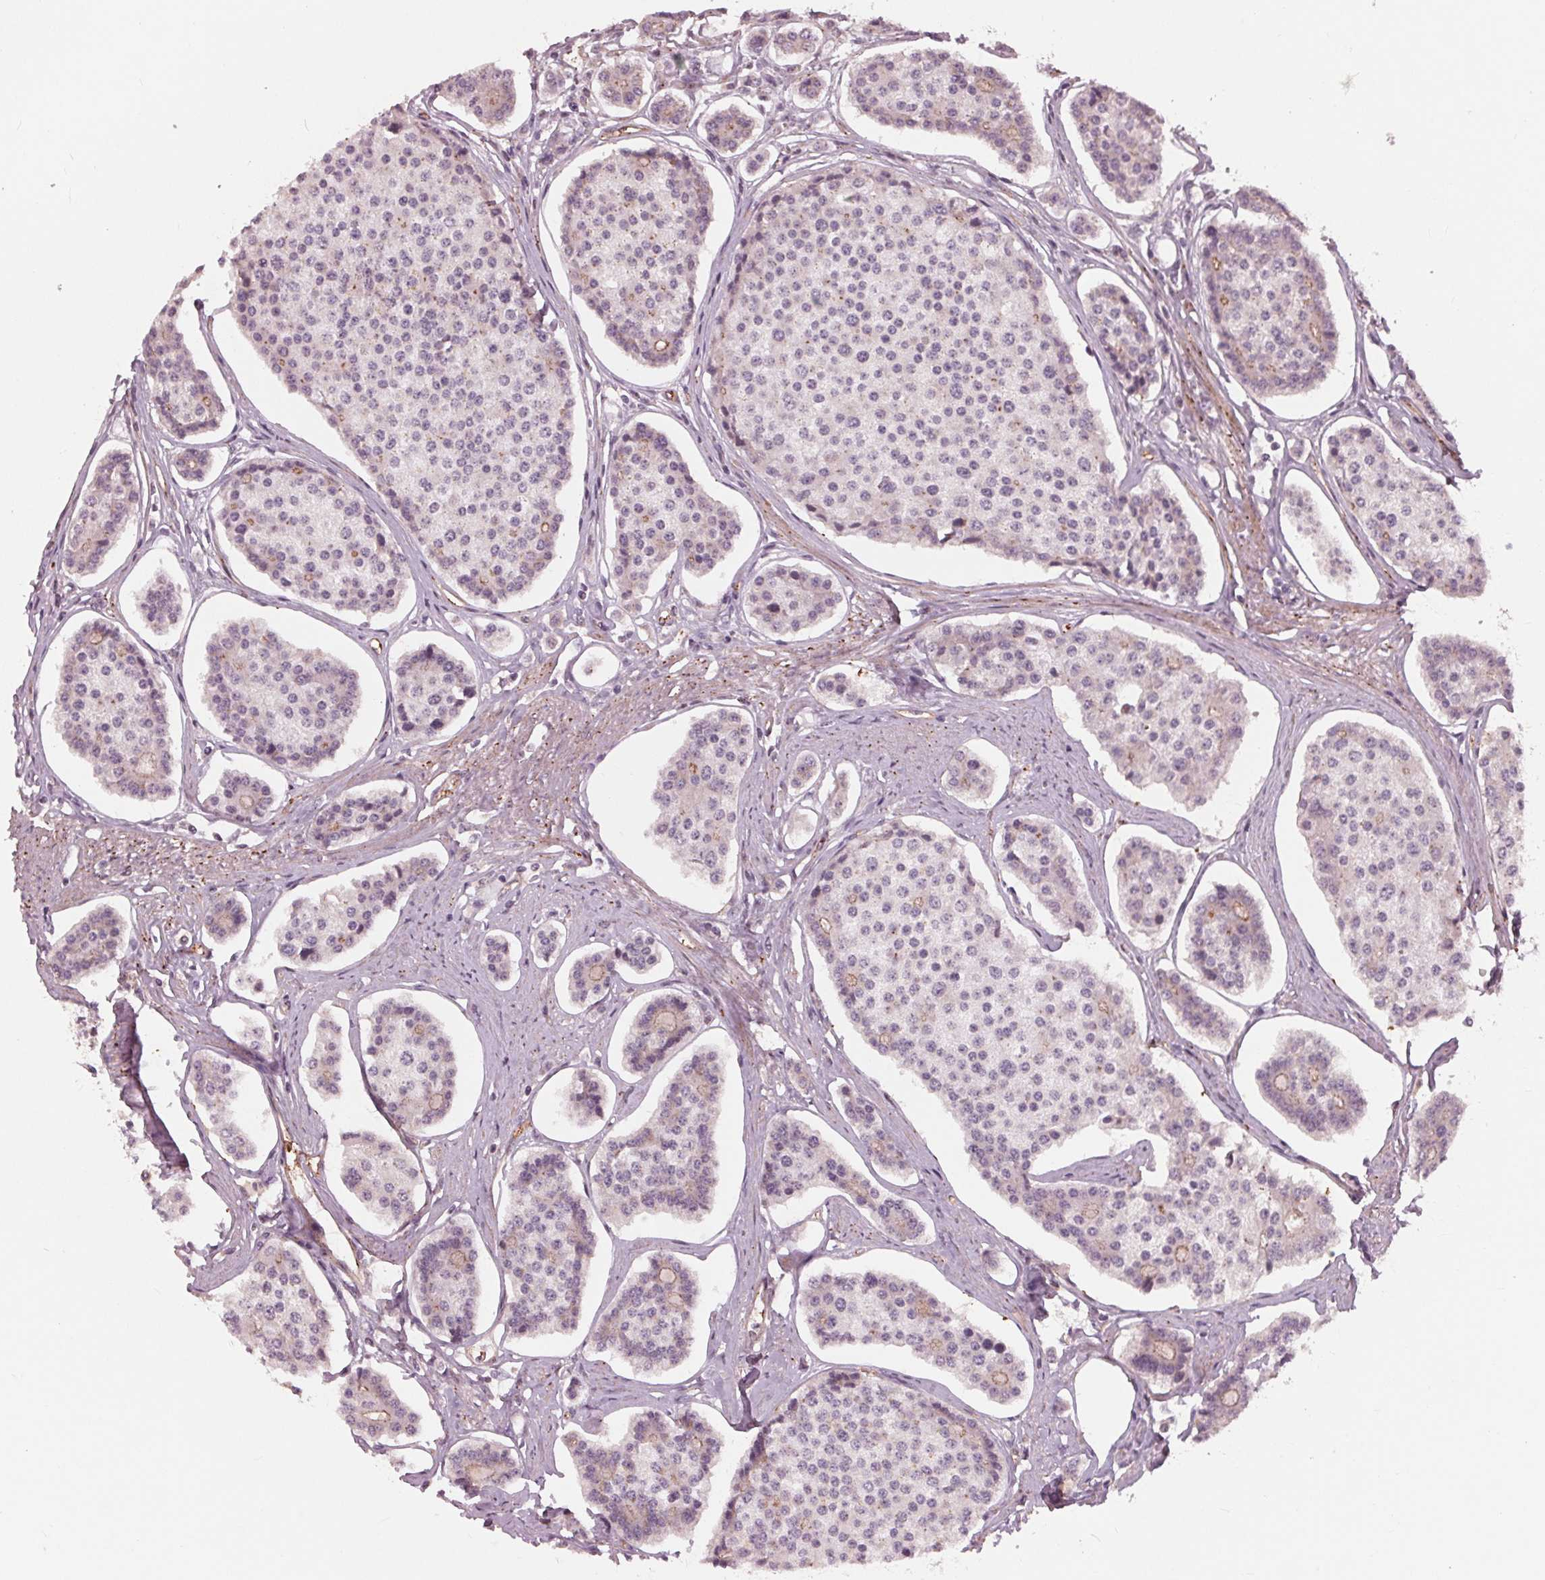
{"staining": {"intensity": "negative", "quantity": "none", "location": "none"}, "tissue": "carcinoid", "cell_type": "Tumor cells", "image_type": "cancer", "snomed": [{"axis": "morphology", "description": "Carcinoid, malignant, NOS"}, {"axis": "topography", "description": "Small intestine"}], "caption": "This micrograph is of carcinoid stained with immunohistochemistry to label a protein in brown with the nuclei are counter-stained blue. There is no expression in tumor cells.", "gene": "TXNIP", "patient": {"sex": "female", "age": 65}}